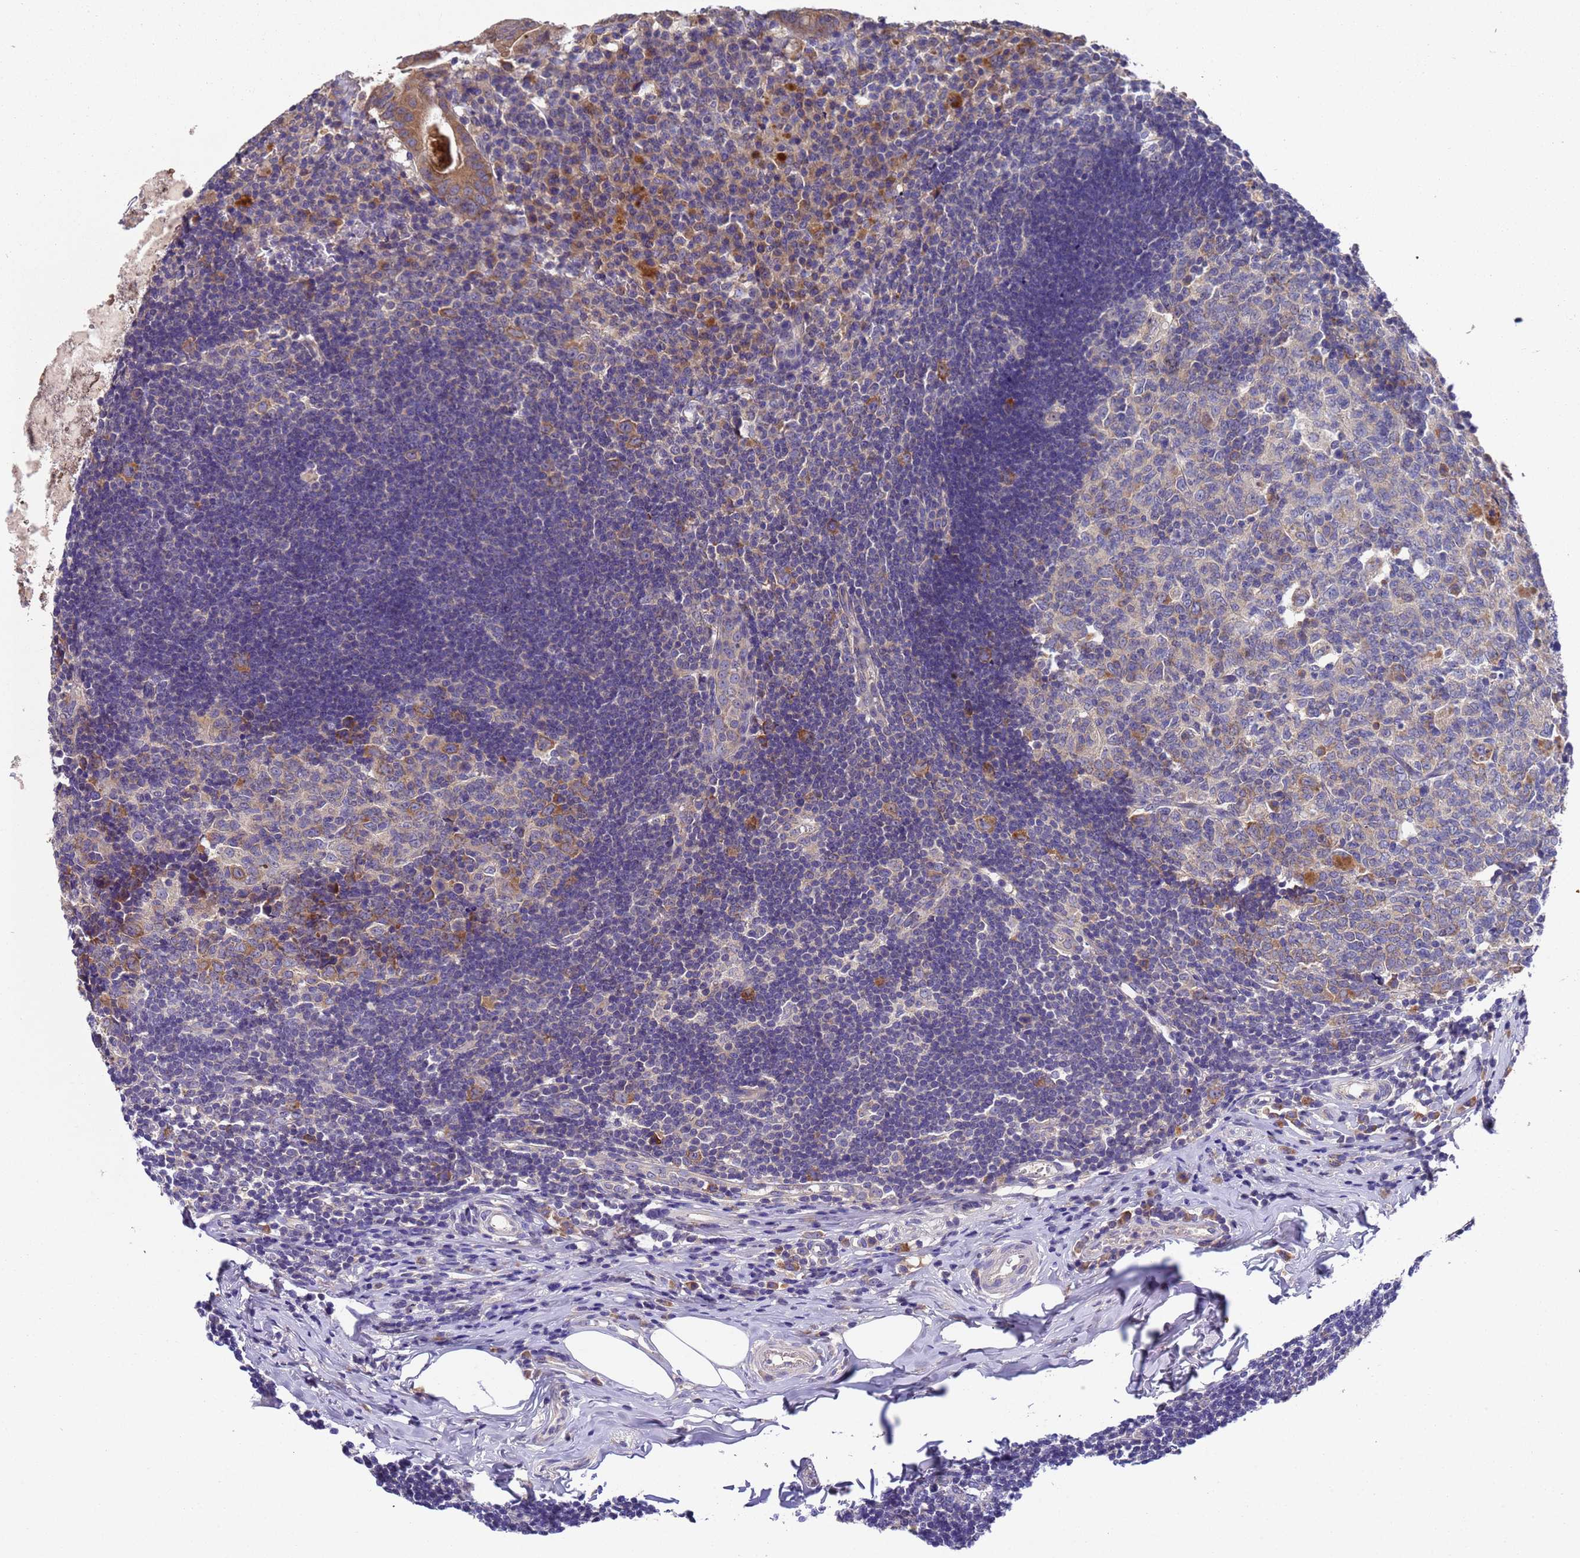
{"staining": {"intensity": "weak", "quantity": ">75%", "location": "cytoplasmic/membranous"}, "tissue": "appendix", "cell_type": "Glandular cells", "image_type": "normal", "snomed": [{"axis": "morphology", "description": "Normal tissue, NOS"}, {"axis": "topography", "description": "Appendix"}], "caption": "Human appendix stained with a brown dye shows weak cytoplasmic/membranous positive expression in about >75% of glandular cells.", "gene": "DCAF12L1", "patient": {"sex": "female", "age": 54}}